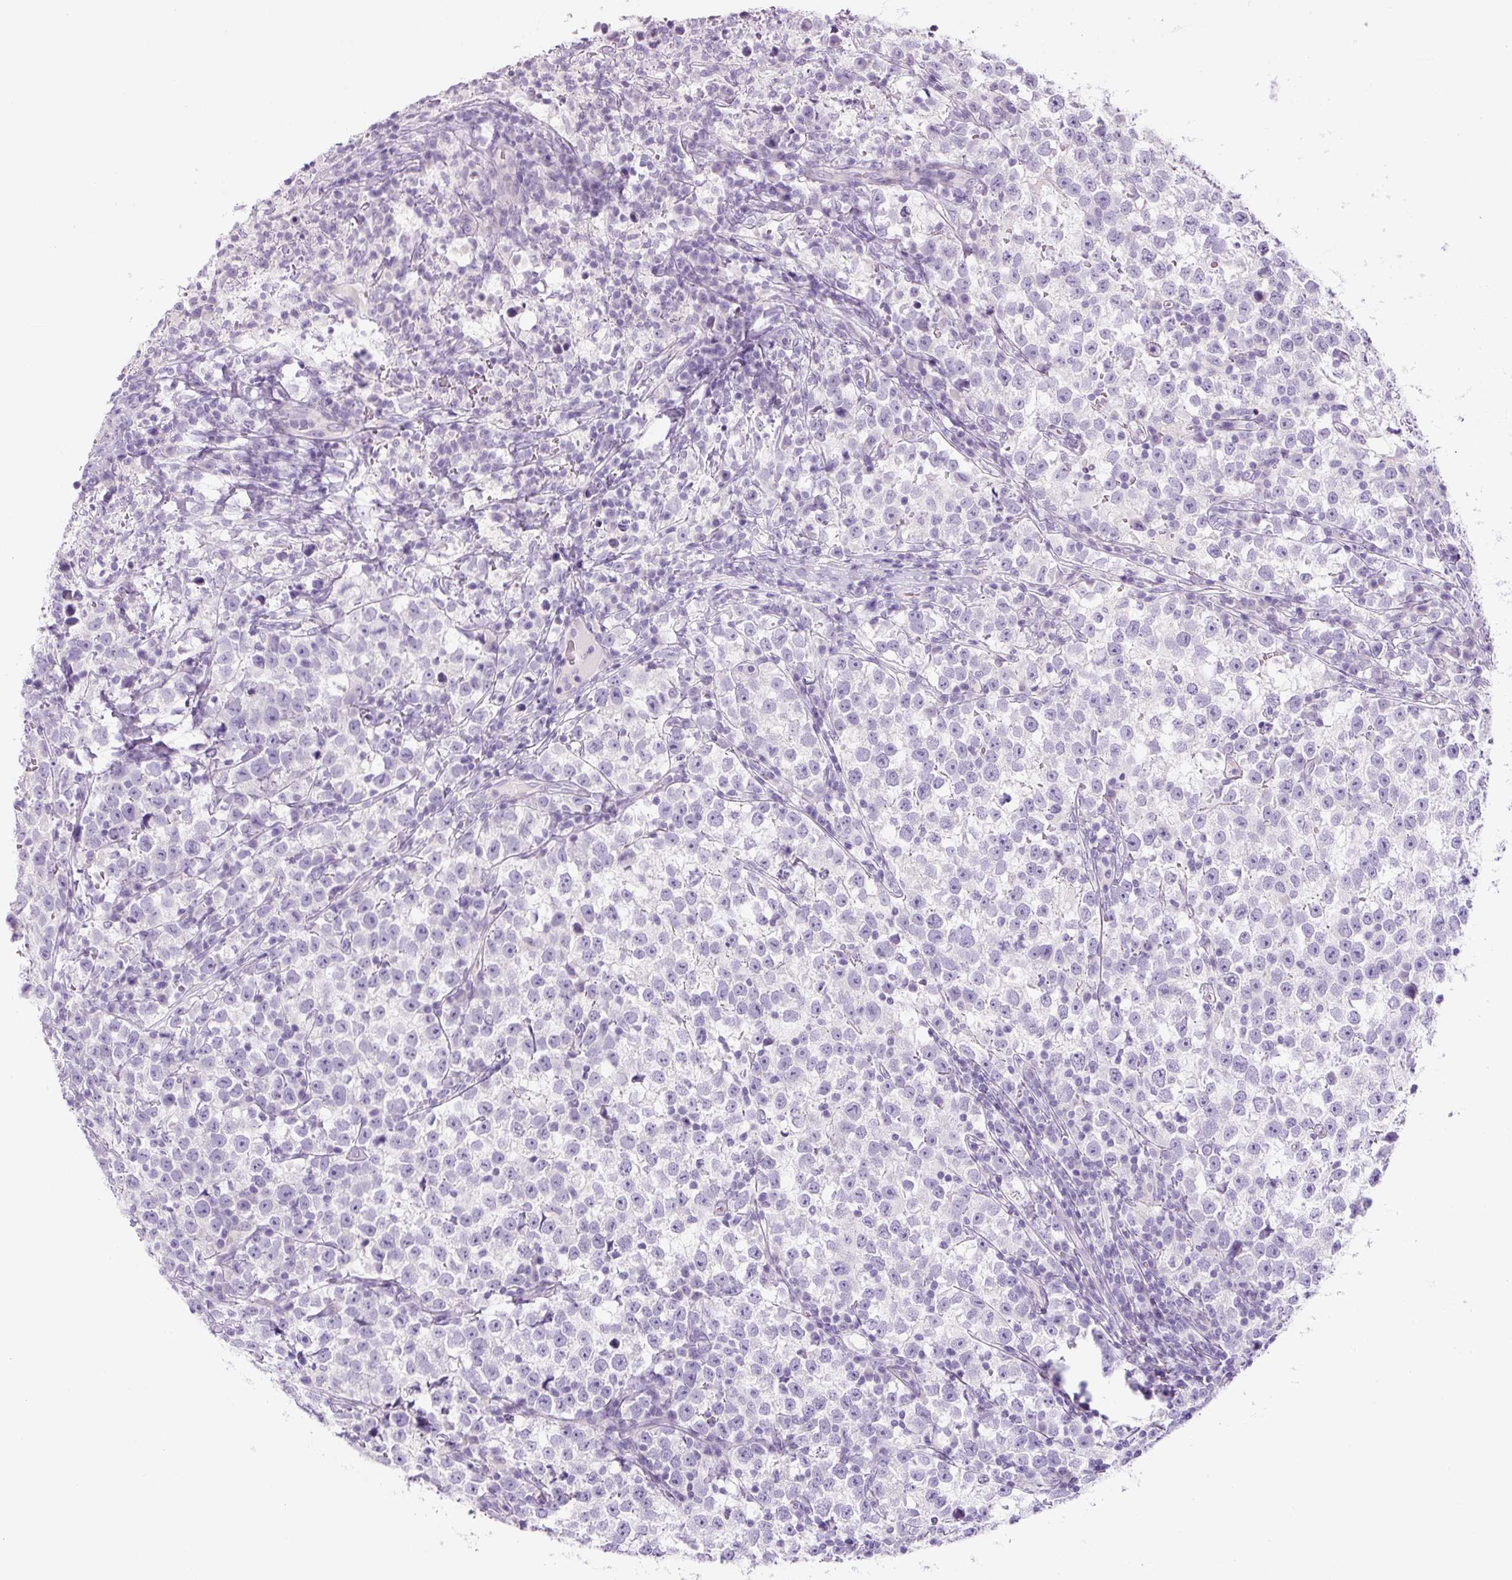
{"staining": {"intensity": "negative", "quantity": "none", "location": "none"}, "tissue": "testis cancer", "cell_type": "Tumor cells", "image_type": "cancer", "snomed": [{"axis": "morphology", "description": "Normal tissue, NOS"}, {"axis": "morphology", "description": "Seminoma, NOS"}, {"axis": "topography", "description": "Testis"}], "caption": "Seminoma (testis) stained for a protein using immunohistochemistry reveals no positivity tumor cells.", "gene": "YIF1B", "patient": {"sex": "male", "age": 43}}